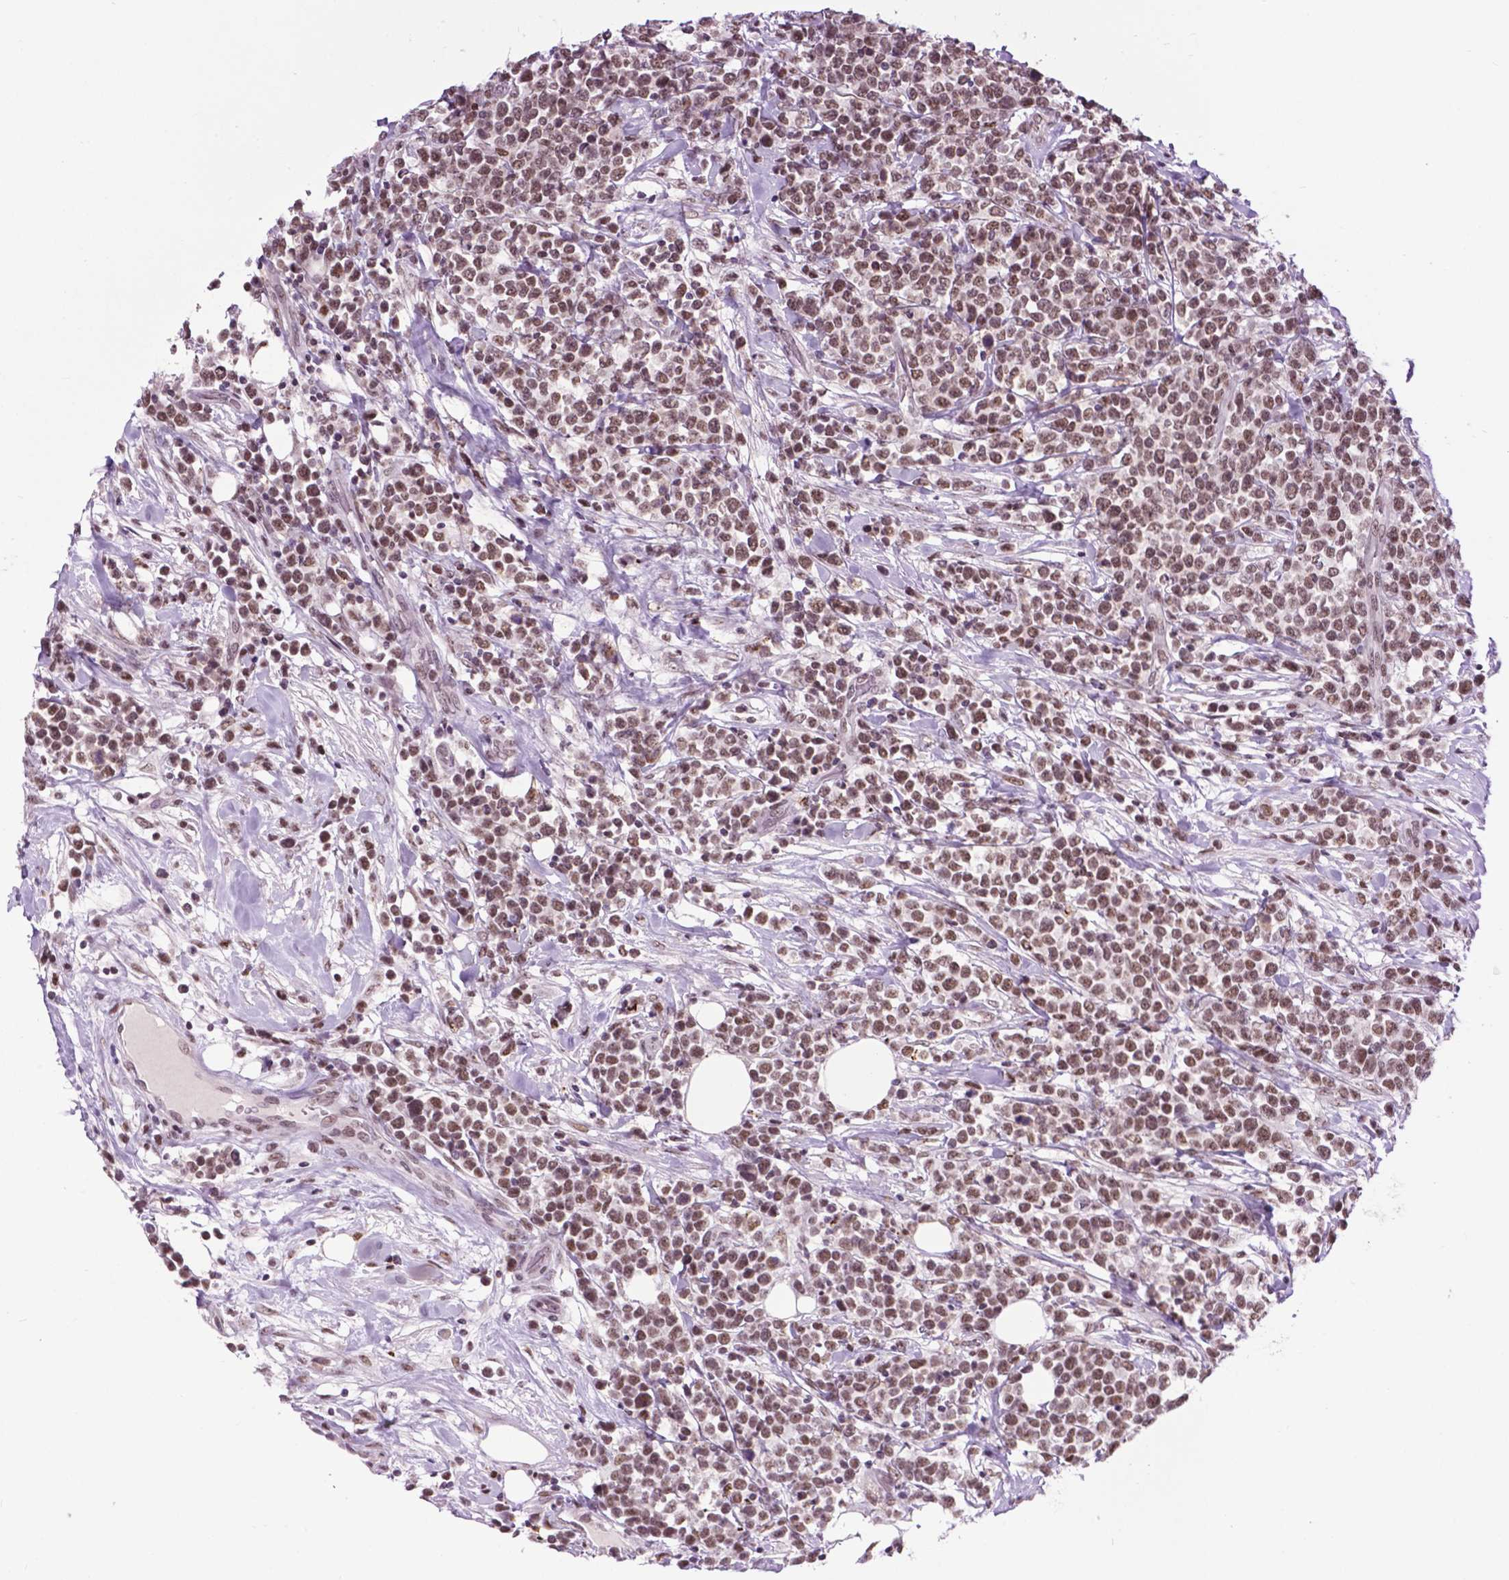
{"staining": {"intensity": "moderate", "quantity": ">75%", "location": "nuclear"}, "tissue": "lymphoma", "cell_type": "Tumor cells", "image_type": "cancer", "snomed": [{"axis": "morphology", "description": "Malignant lymphoma, non-Hodgkin's type, High grade"}, {"axis": "topography", "description": "Soft tissue"}], "caption": "Lymphoma stained with IHC displays moderate nuclear expression in approximately >75% of tumor cells.", "gene": "EAF1", "patient": {"sex": "female", "age": 56}}